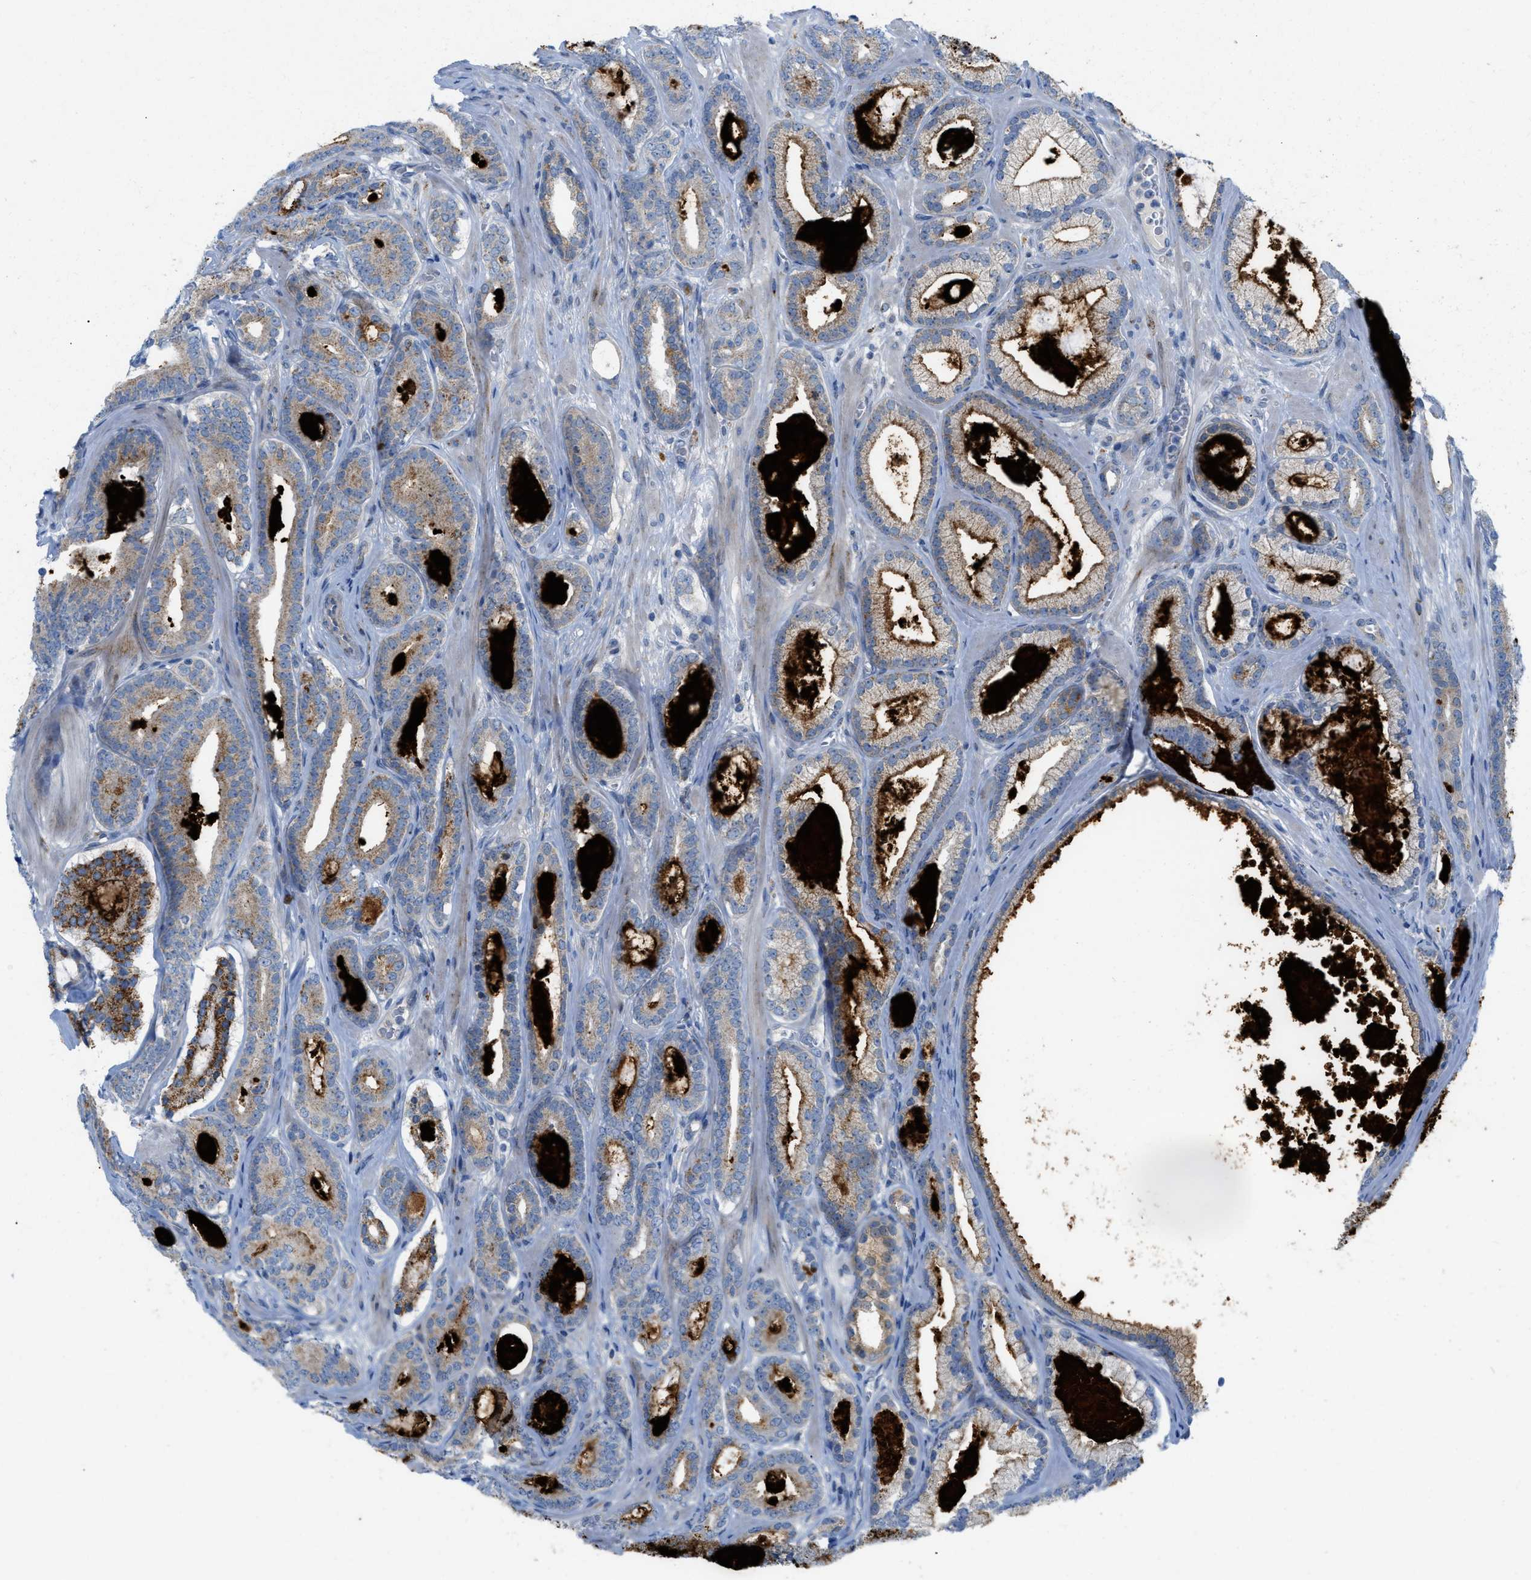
{"staining": {"intensity": "moderate", "quantity": "25%-75%", "location": "cytoplasmic/membranous"}, "tissue": "prostate cancer", "cell_type": "Tumor cells", "image_type": "cancer", "snomed": [{"axis": "morphology", "description": "Adenocarcinoma, High grade"}, {"axis": "topography", "description": "Prostate"}], "caption": "Prostate cancer tissue reveals moderate cytoplasmic/membranous staining in approximately 25%-75% of tumor cells, visualized by immunohistochemistry.", "gene": "RBBP9", "patient": {"sex": "male", "age": 60}}